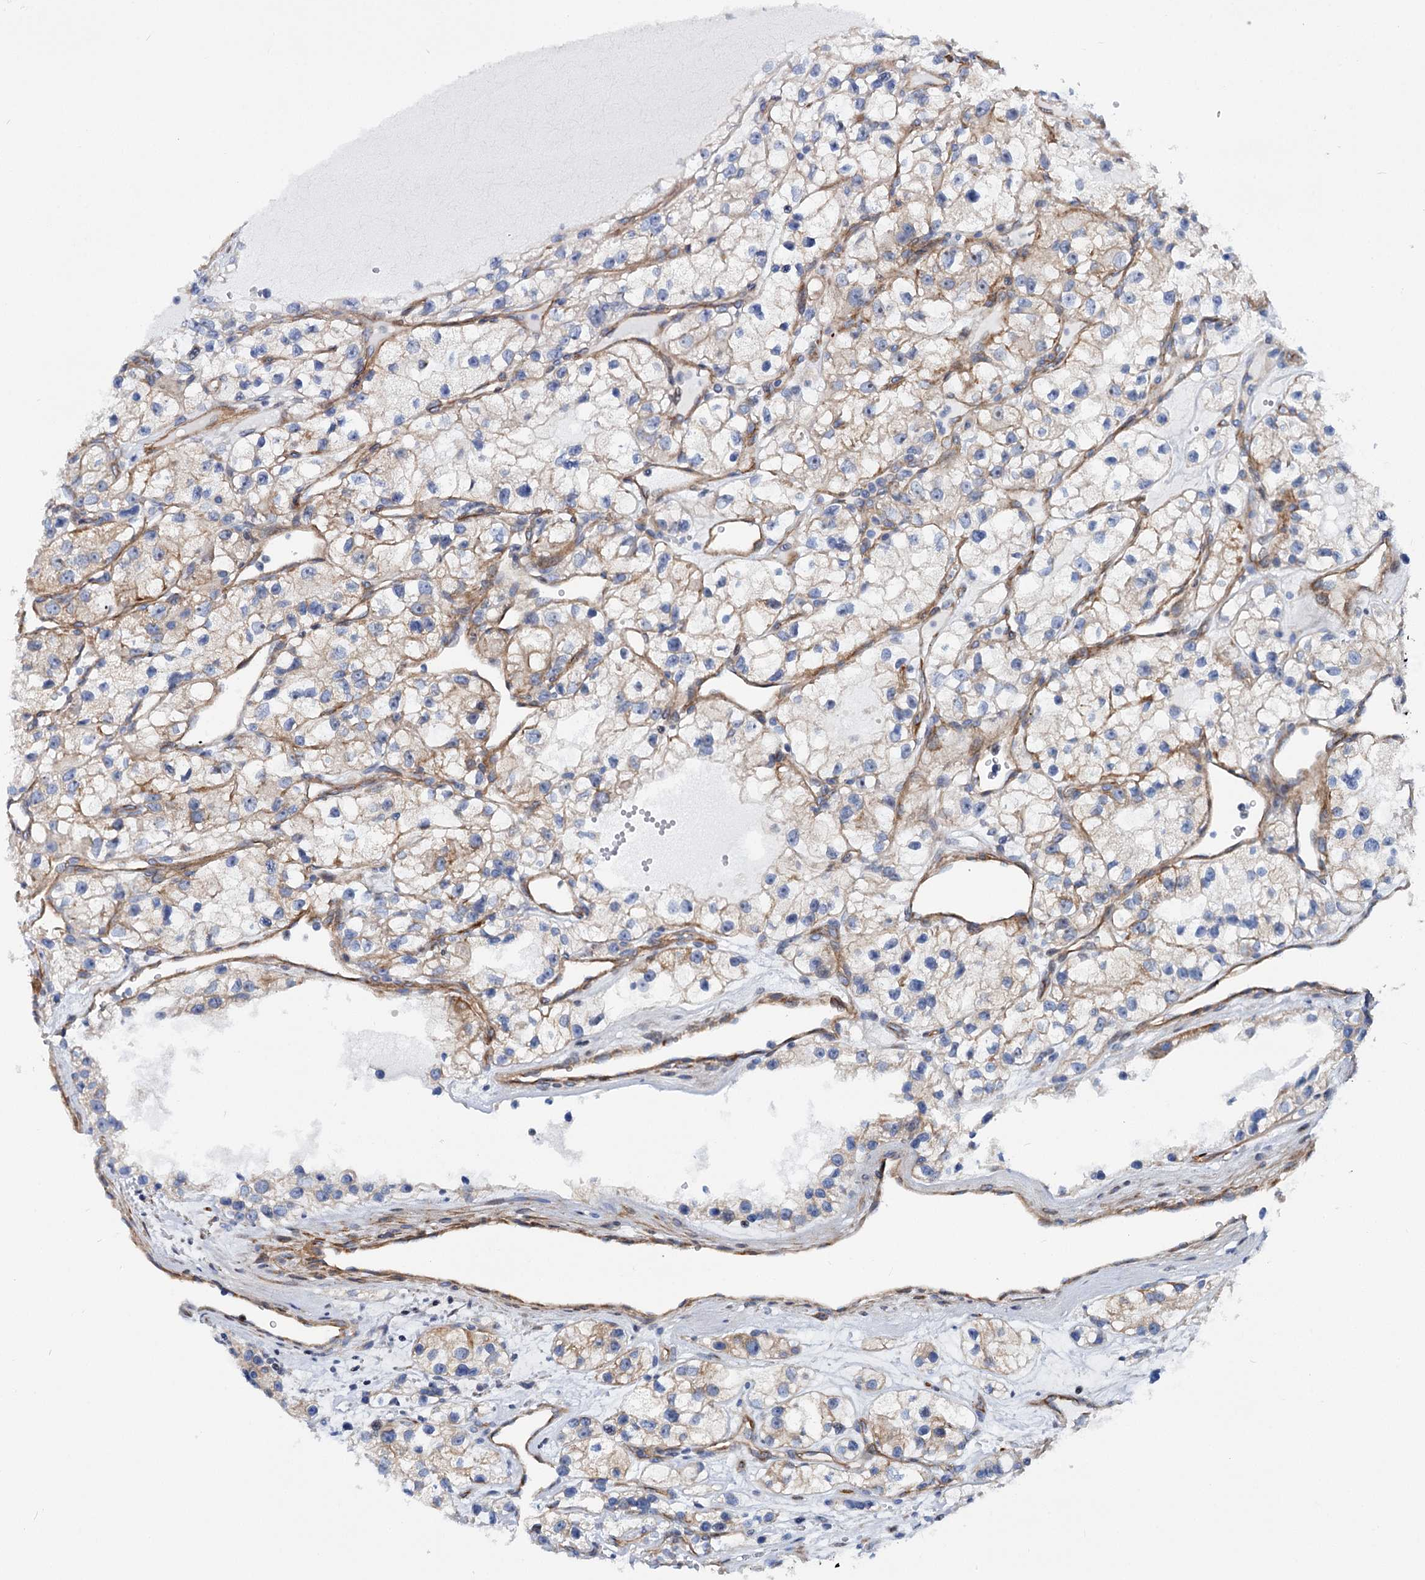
{"staining": {"intensity": "weak", "quantity": "25%-75%", "location": "cytoplasmic/membranous"}, "tissue": "renal cancer", "cell_type": "Tumor cells", "image_type": "cancer", "snomed": [{"axis": "morphology", "description": "Adenocarcinoma, NOS"}, {"axis": "topography", "description": "Kidney"}], "caption": "Protein expression by immunohistochemistry exhibits weak cytoplasmic/membranous positivity in about 25%-75% of tumor cells in renal cancer. The protein is stained brown, and the nuclei are stained in blue (DAB IHC with brightfield microscopy, high magnification).", "gene": "THAP9", "patient": {"sex": "female", "age": 57}}